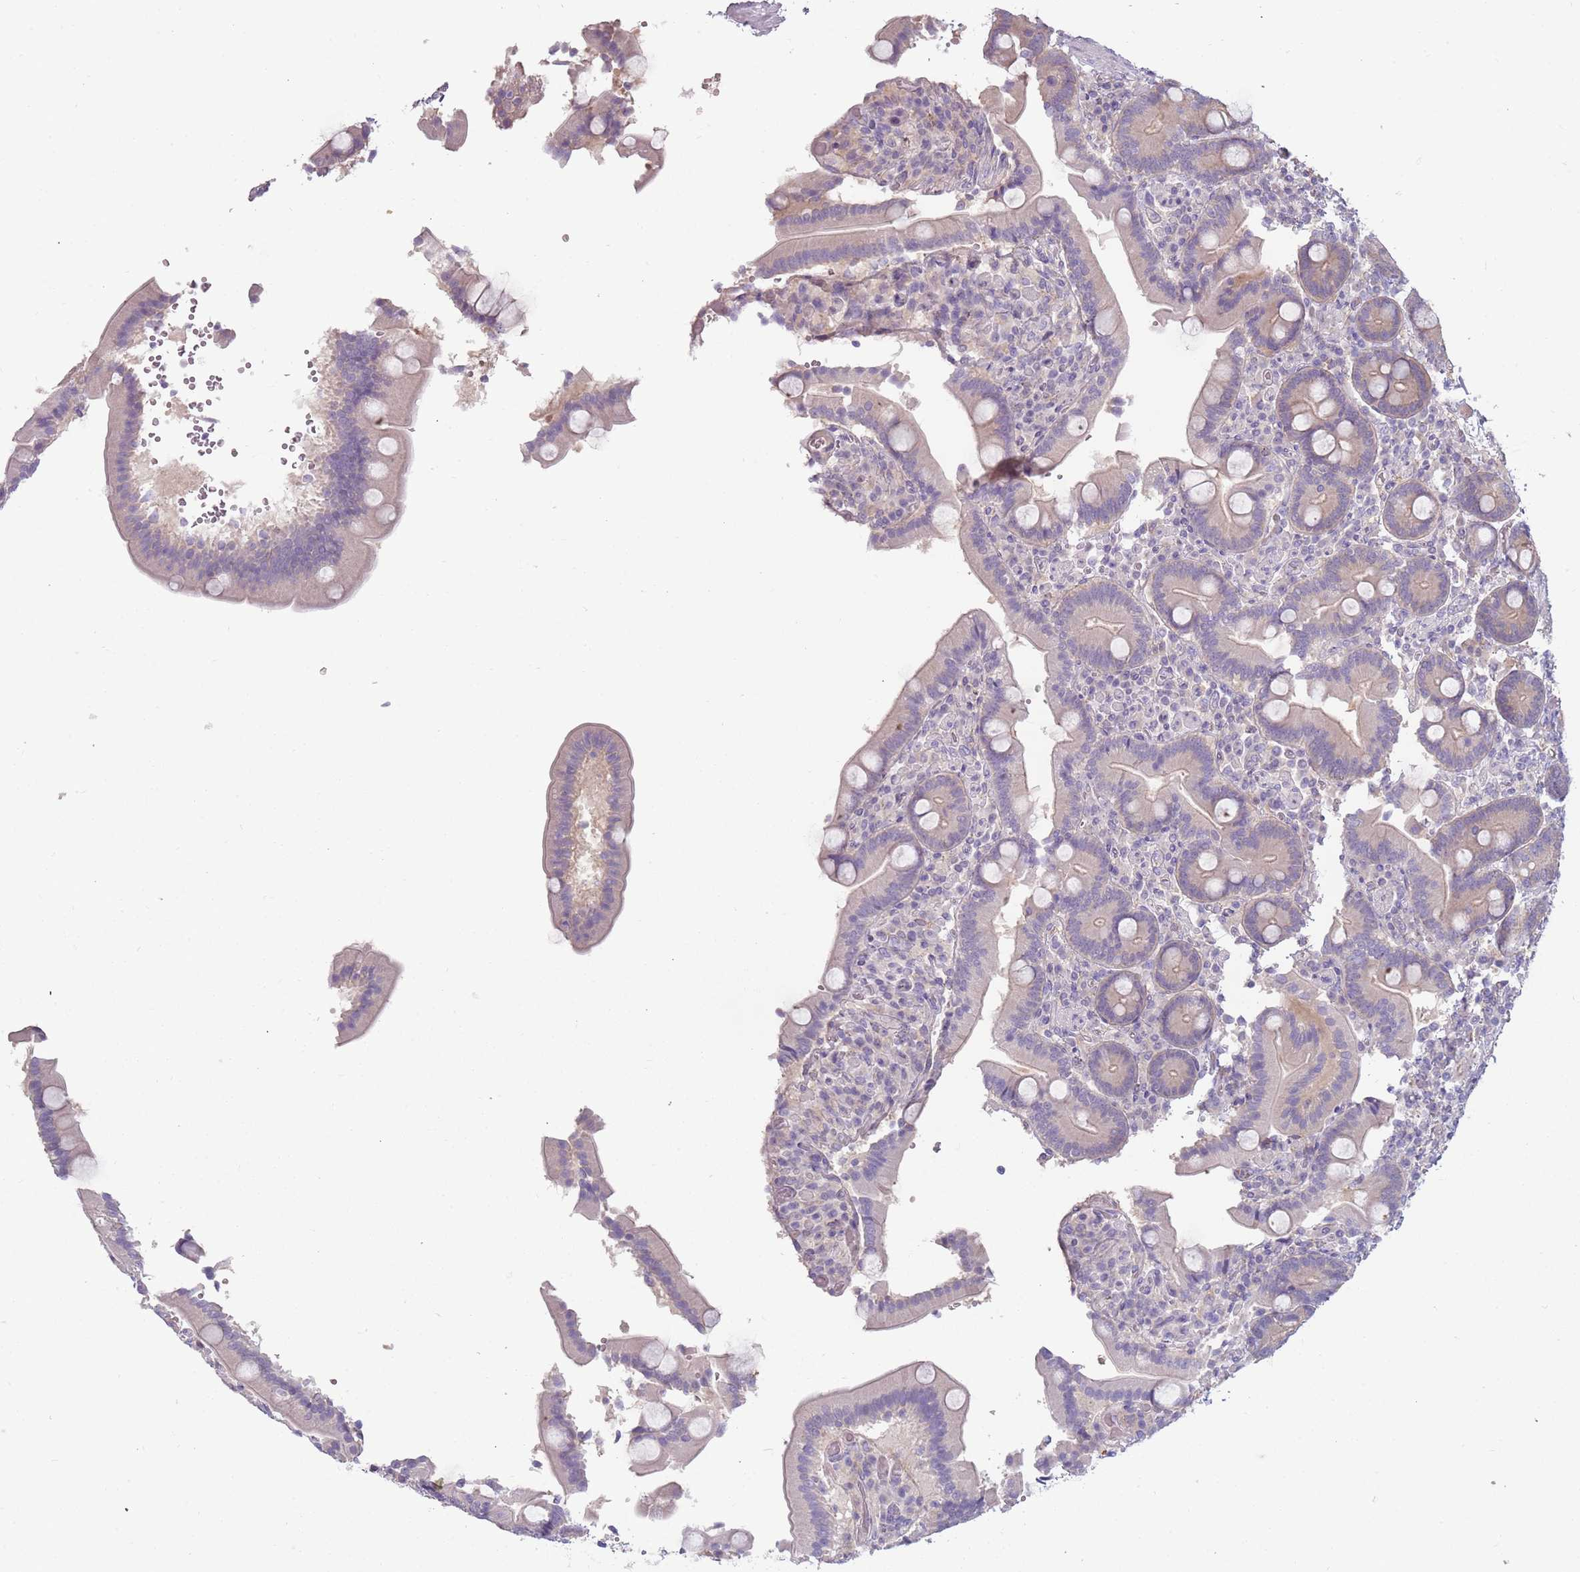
{"staining": {"intensity": "weak", "quantity": "<25%", "location": "cytoplasmic/membranous"}, "tissue": "duodenum", "cell_type": "Glandular cells", "image_type": "normal", "snomed": [{"axis": "morphology", "description": "Normal tissue, NOS"}, {"axis": "topography", "description": "Duodenum"}], "caption": "High magnification brightfield microscopy of unremarkable duodenum stained with DAB (brown) and counterstained with hematoxylin (blue): glandular cells show no significant staining. Nuclei are stained in blue.", "gene": "ARHGAP5", "patient": {"sex": "female", "age": 62}}